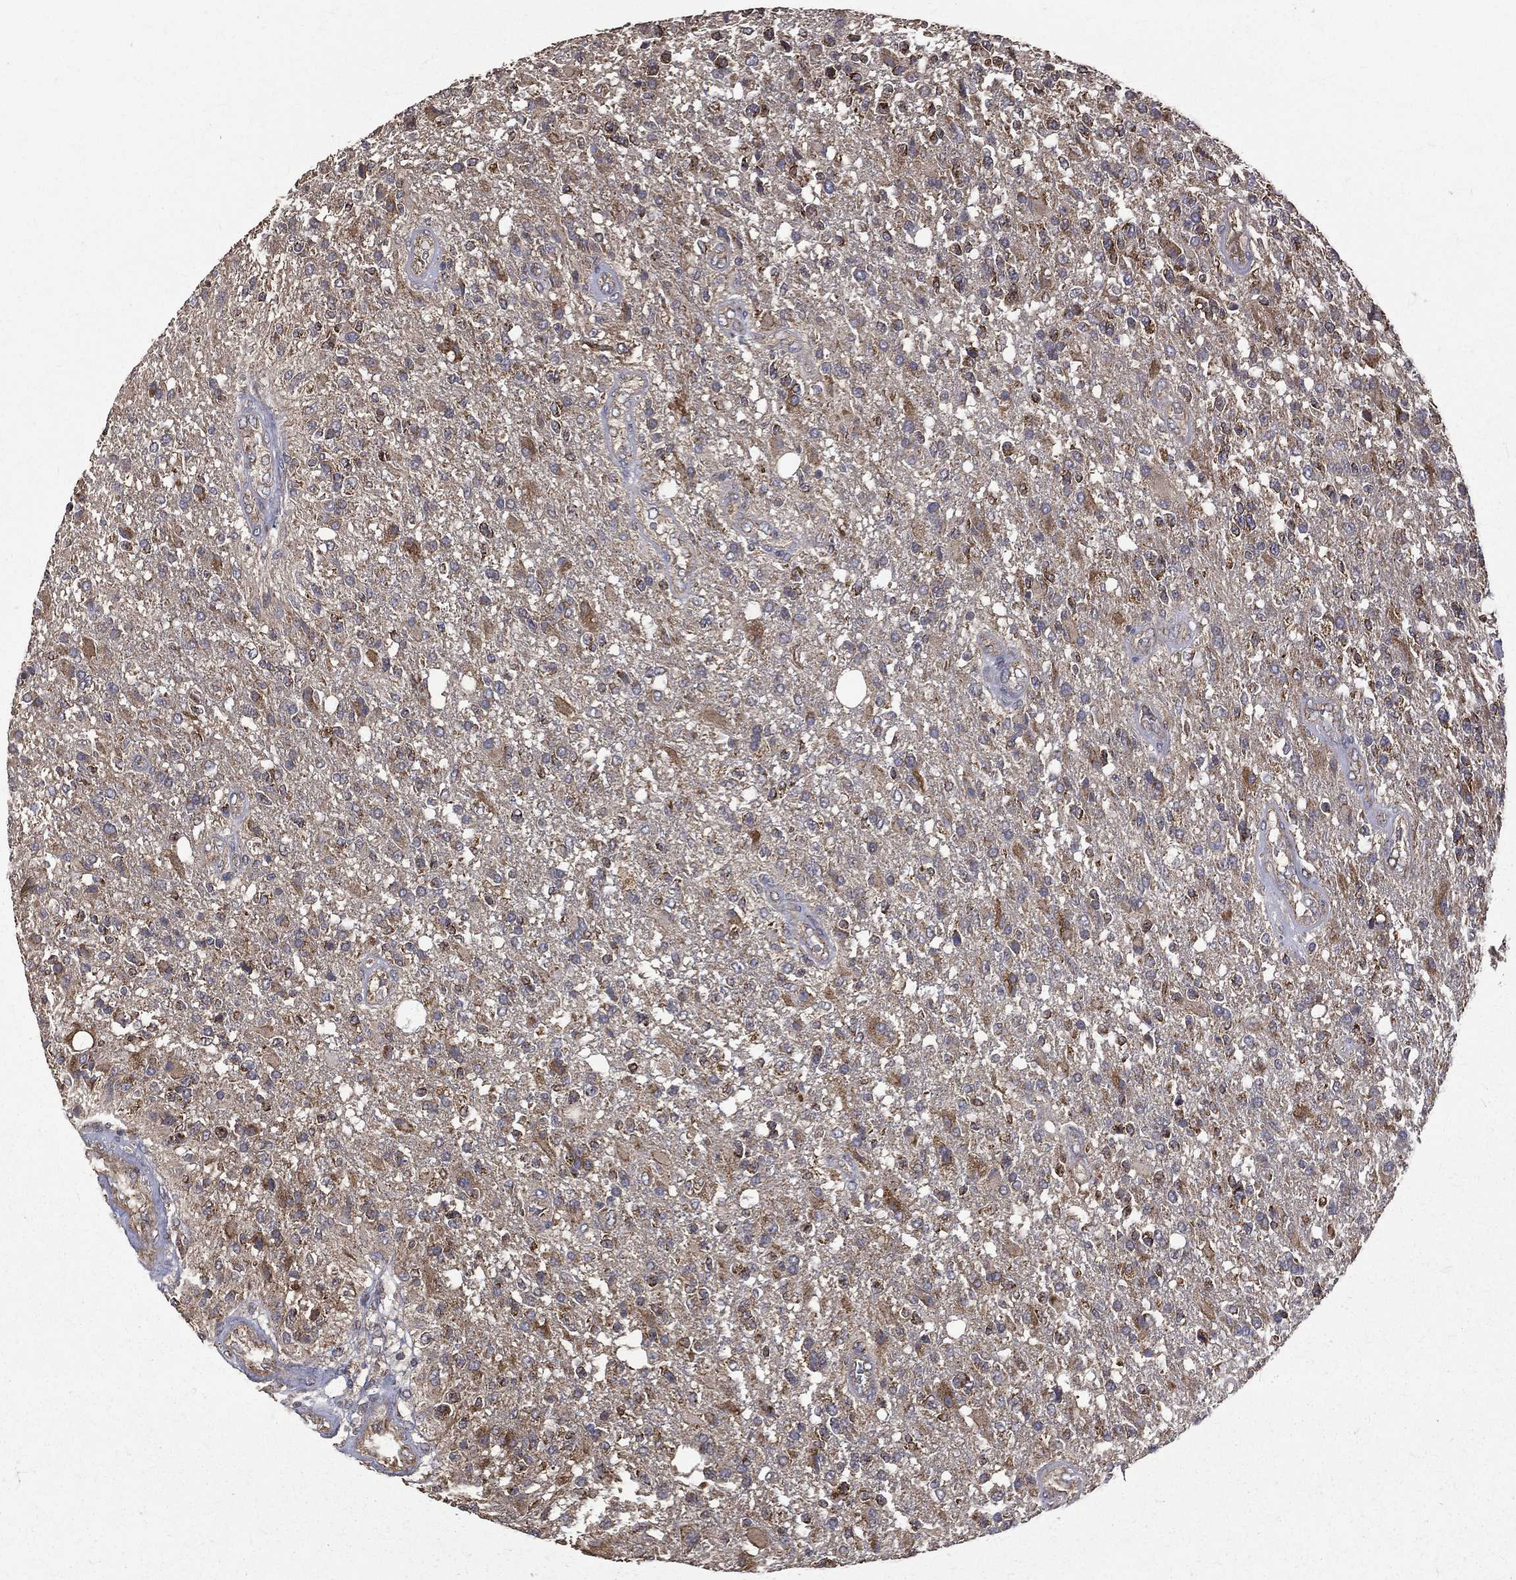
{"staining": {"intensity": "moderate", "quantity": ">75%", "location": "cytoplasmic/membranous"}, "tissue": "glioma", "cell_type": "Tumor cells", "image_type": "cancer", "snomed": [{"axis": "morphology", "description": "Glioma, malignant, High grade"}, {"axis": "topography", "description": "Brain"}], "caption": "DAB (3,3'-diaminobenzidine) immunohistochemical staining of glioma reveals moderate cytoplasmic/membranous protein staining in about >75% of tumor cells. The staining was performed using DAB, with brown indicating positive protein expression. Nuclei are stained blue with hematoxylin.", "gene": "RPGR", "patient": {"sex": "male", "age": 56}}